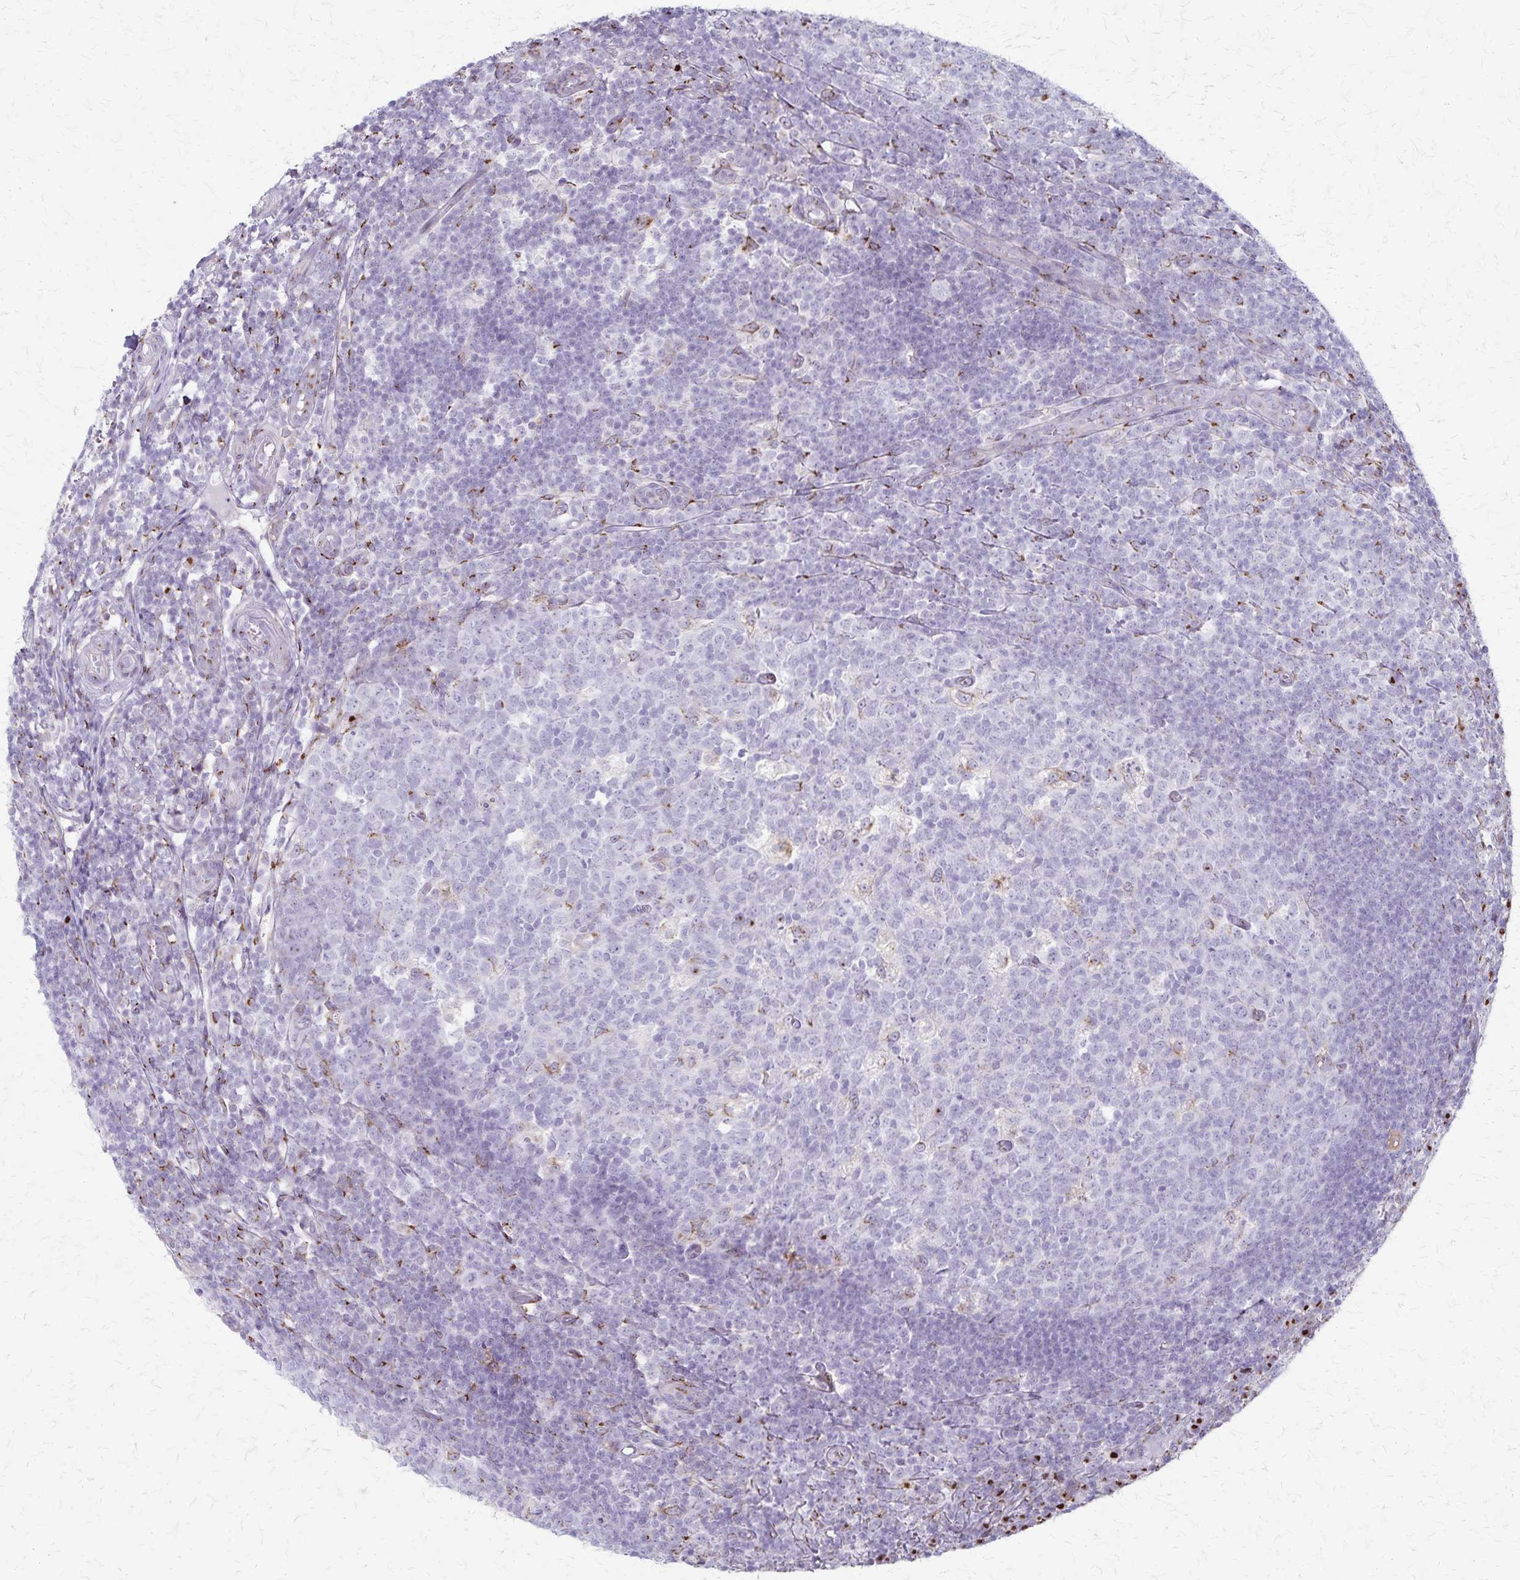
{"staining": {"intensity": "negative", "quantity": "none", "location": "none"}, "tissue": "appendix", "cell_type": "Glandular cells", "image_type": "normal", "snomed": [{"axis": "morphology", "description": "Normal tissue, NOS"}, {"axis": "topography", "description": "Appendix"}], "caption": "A histopathology image of human appendix is negative for staining in glandular cells. (DAB immunohistochemistry visualized using brightfield microscopy, high magnification).", "gene": "MCFD2", "patient": {"sex": "male", "age": 18}}